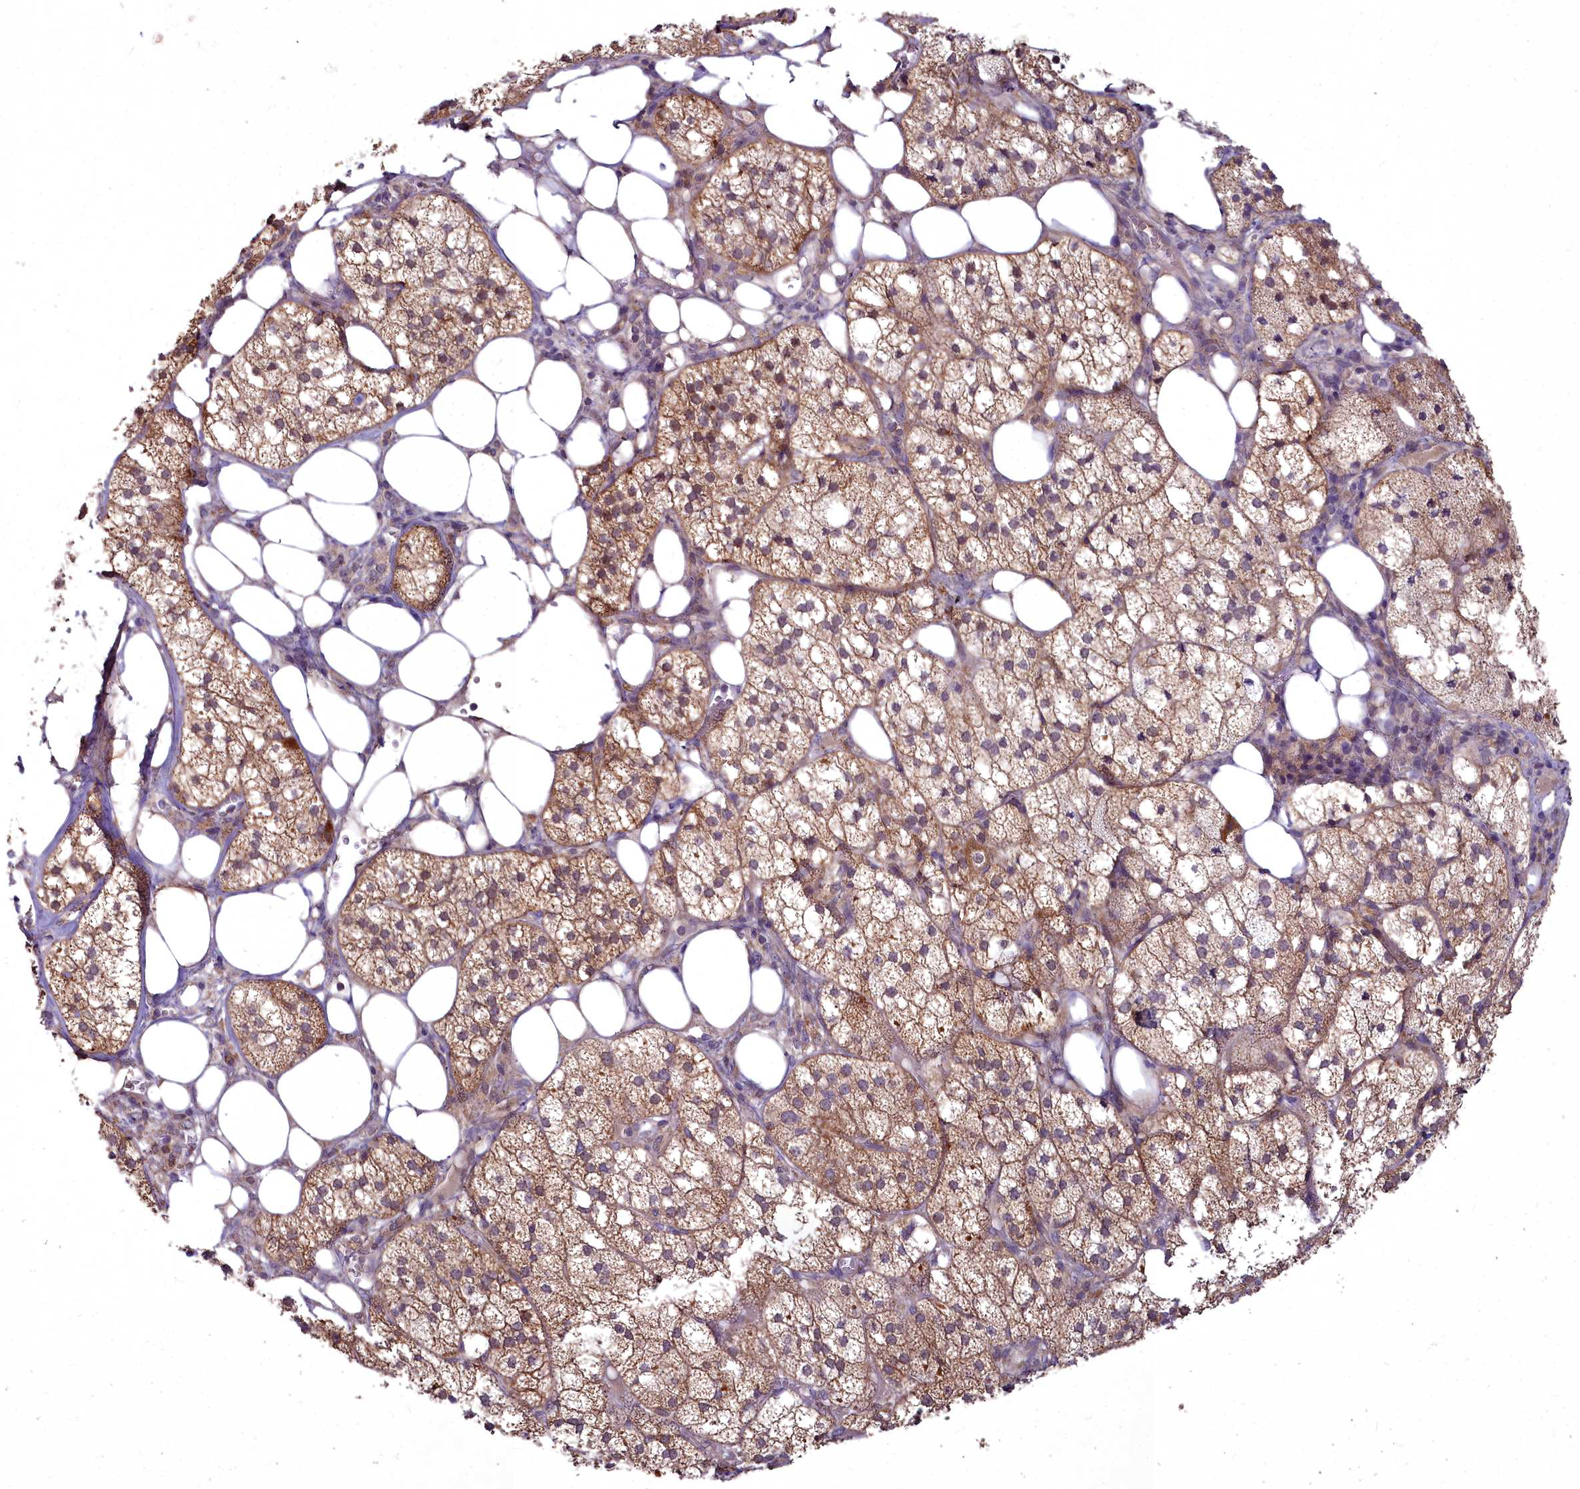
{"staining": {"intensity": "moderate", "quantity": "25%-75%", "location": "cytoplasmic/membranous"}, "tissue": "adrenal gland", "cell_type": "Glandular cells", "image_type": "normal", "snomed": [{"axis": "morphology", "description": "Normal tissue, NOS"}, {"axis": "topography", "description": "Adrenal gland"}], "caption": "Immunohistochemical staining of normal human adrenal gland displays moderate cytoplasmic/membranous protein staining in about 25%-75% of glandular cells.", "gene": "MICU2", "patient": {"sex": "female", "age": 61}}